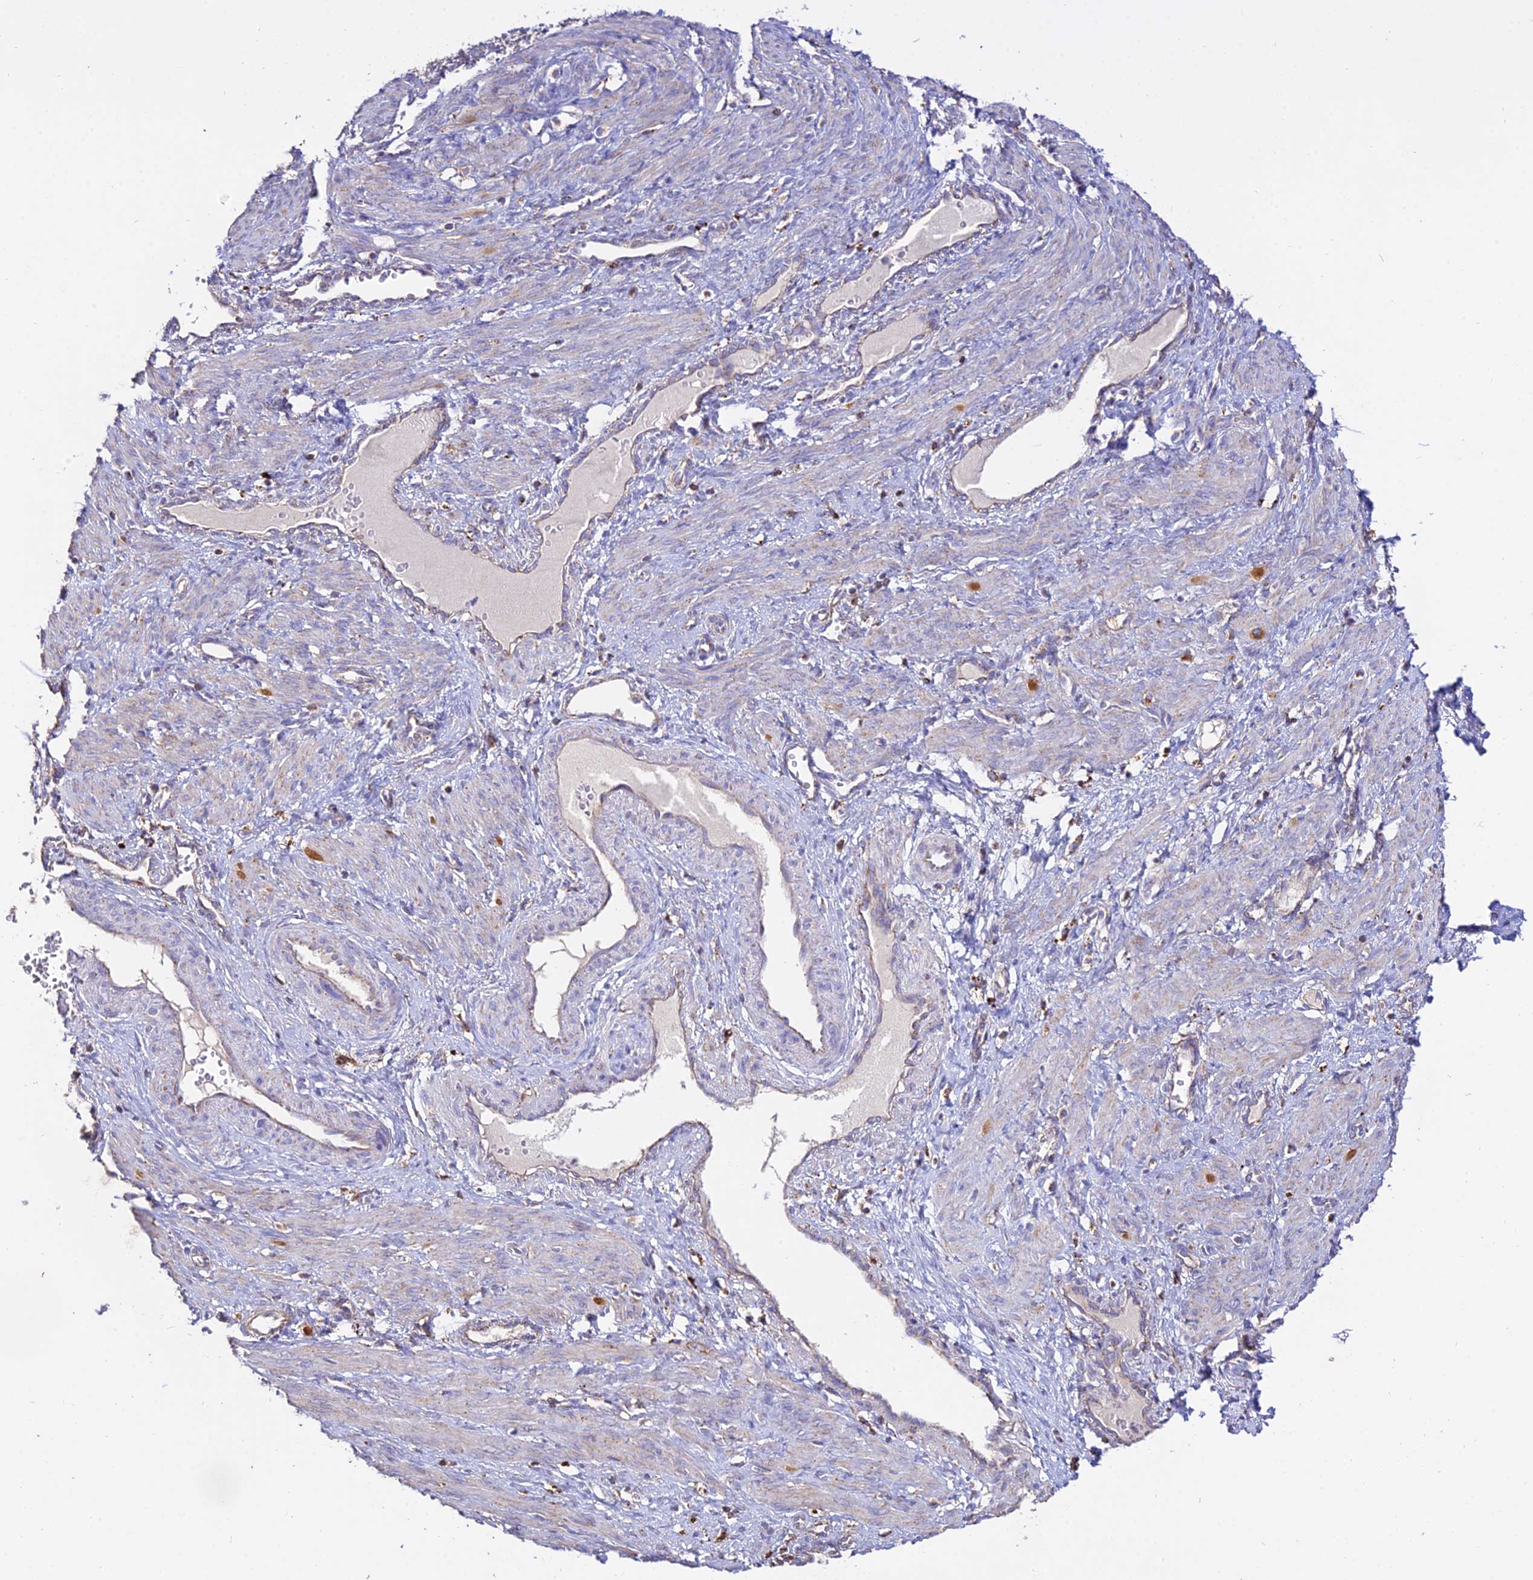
{"staining": {"intensity": "negative", "quantity": "none", "location": "none"}, "tissue": "smooth muscle", "cell_type": "Smooth muscle cells", "image_type": "normal", "snomed": [{"axis": "morphology", "description": "Normal tissue, NOS"}, {"axis": "topography", "description": "Endometrium"}], "caption": "DAB (3,3'-diaminobenzidine) immunohistochemical staining of normal human smooth muscle displays no significant expression in smooth muscle cells. The staining was performed using DAB (3,3'-diaminobenzidine) to visualize the protein expression in brown, while the nuclei were stained in blue with hematoxylin (Magnification: 20x).", "gene": "PNLIPRP3", "patient": {"sex": "female", "age": 33}}